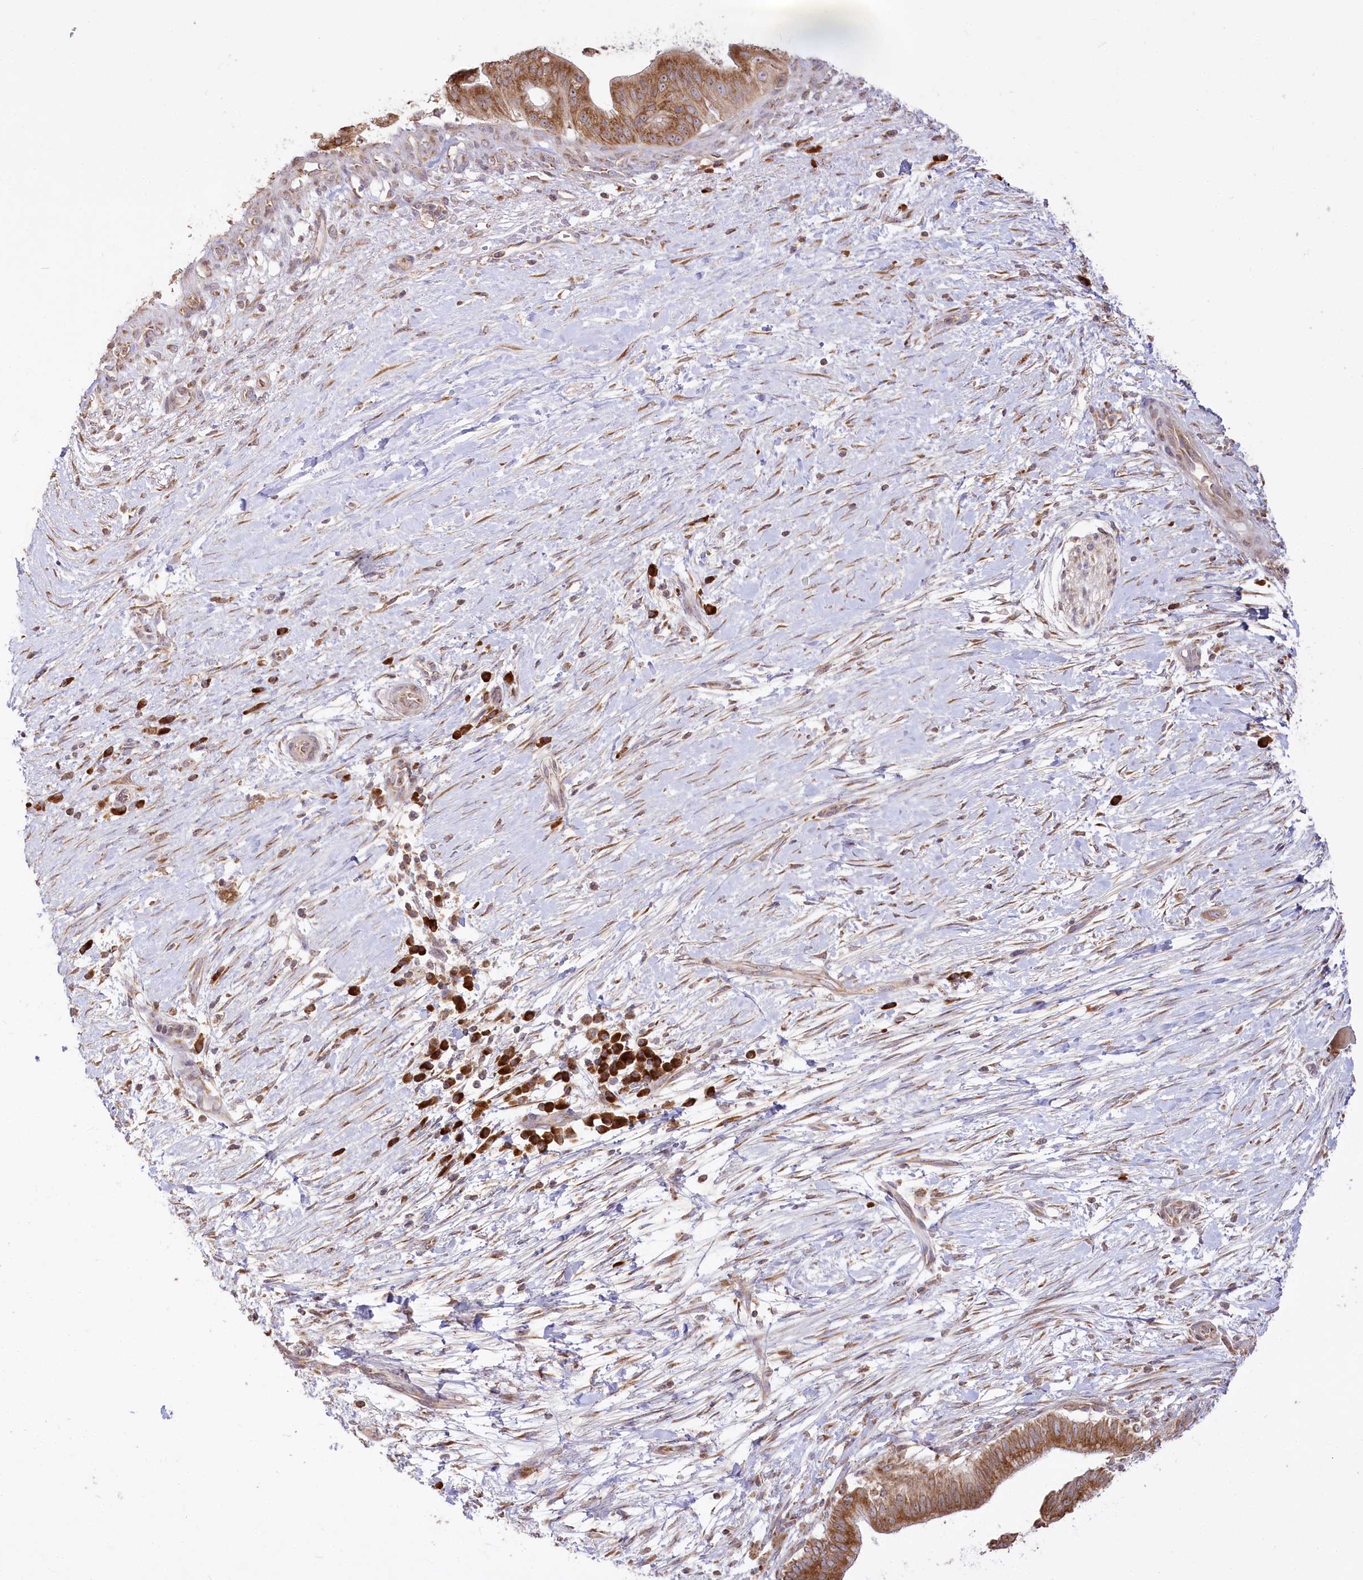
{"staining": {"intensity": "moderate", "quantity": ">75%", "location": "cytoplasmic/membranous"}, "tissue": "pancreatic cancer", "cell_type": "Tumor cells", "image_type": "cancer", "snomed": [{"axis": "morphology", "description": "Adenocarcinoma, NOS"}, {"axis": "topography", "description": "Pancreas"}], "caption": "Immunohistochemistry histopathology image of adenocarcinoma (pancreatic) stained for a protein (brown), which demonstrates medium levels of moderate cytoplasmic/membranous expression in about >75% of tumor cells.", "gene": "STT3B", "patient": {"sex": "male", "age": 68}}